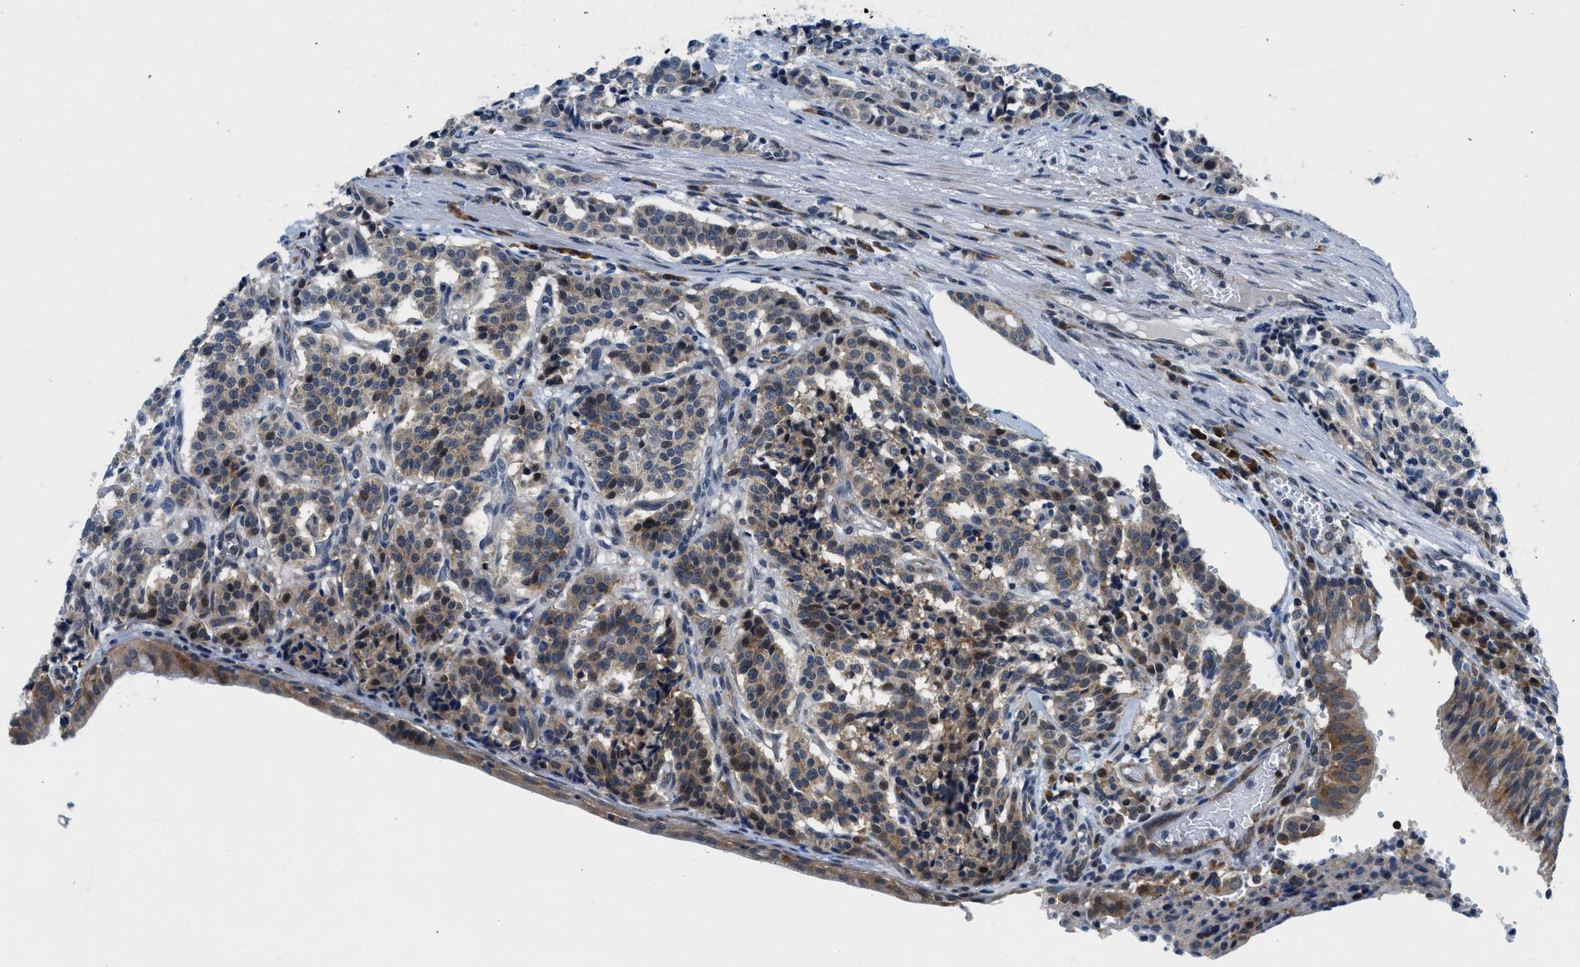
{"staining": {"intensity": "weak", "quantity": ">75%", "location": "cytoplasmic/membranous"}, "tissue": "carcinoid", "cell_type": "Tumor cells", "image_type": "cancer", "snomed": [{"axis": "morphology", "description": "Carcinoid, malignant, NOS"}, {"axis": "topography", "description": "Lung"}], "caption": "Tumor cells demonstrate low levels of weak cytoplasmic/membranous positivity in about >75% of cells in human malignant carcinoid.", "gene": "PA2G4", "patient": {"sex": "male", "age": 30}}